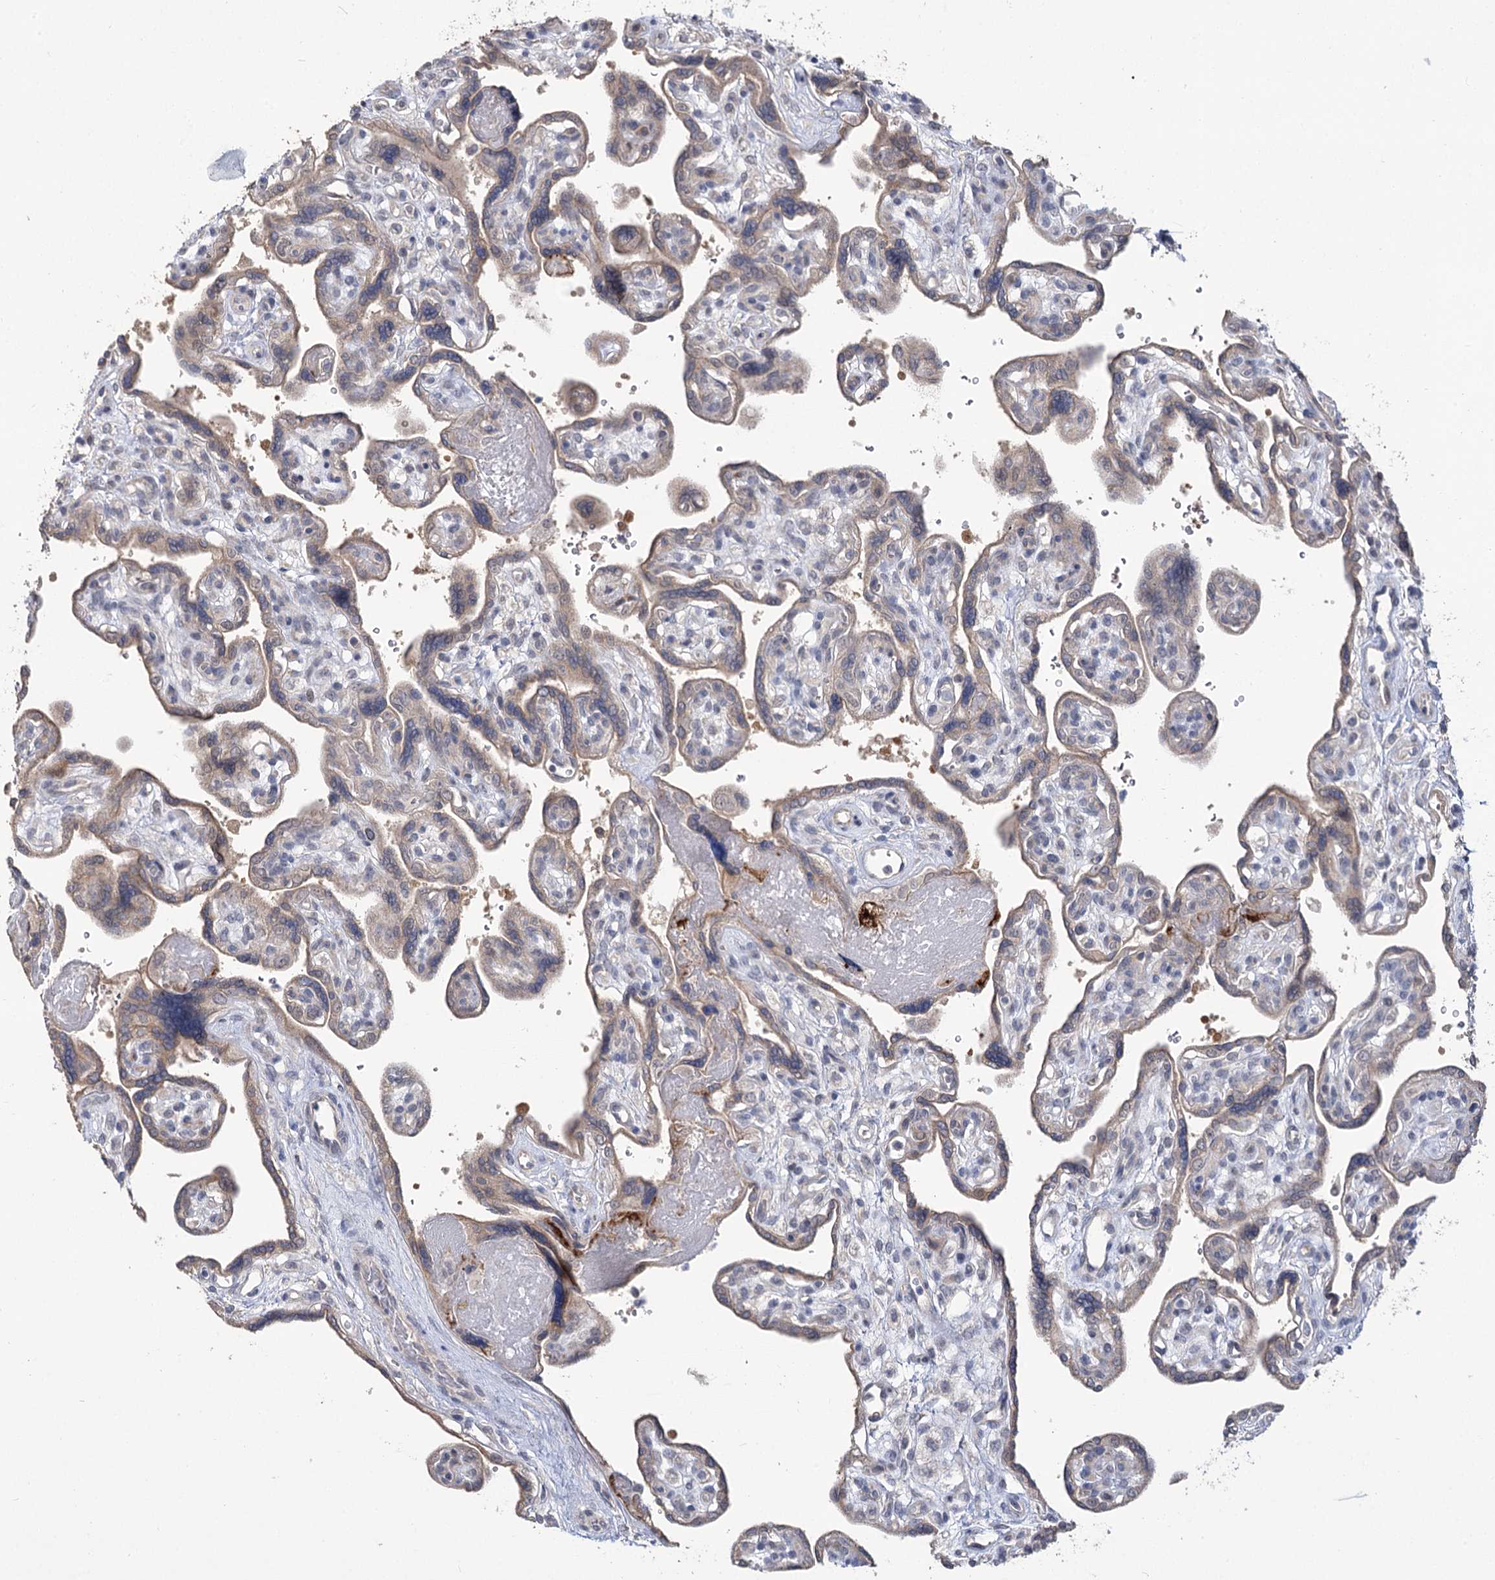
{"staining": {"intensity": "moderate", "quantity": "25%-75%", "location": "cytoplasmic/membranous"}, "tissue": "placenta", "cell_type": "Trophoblastic cells", "image_type": "normal", "snomed": [{"axis": "morphology", "description": "Normal tissue, NOS"}, {"axis": "topography", "description": "Placenta"}], "caption": "Moderate cytoplasmic/membranous expression for a protein is appreciated in approximately 25%-75% of trophoblastic cells of unremarkable placenta using immunohistochemistry (IHC).", "gene": "PHYHIPL", "patient": {"sex": "female", "age": 39}}